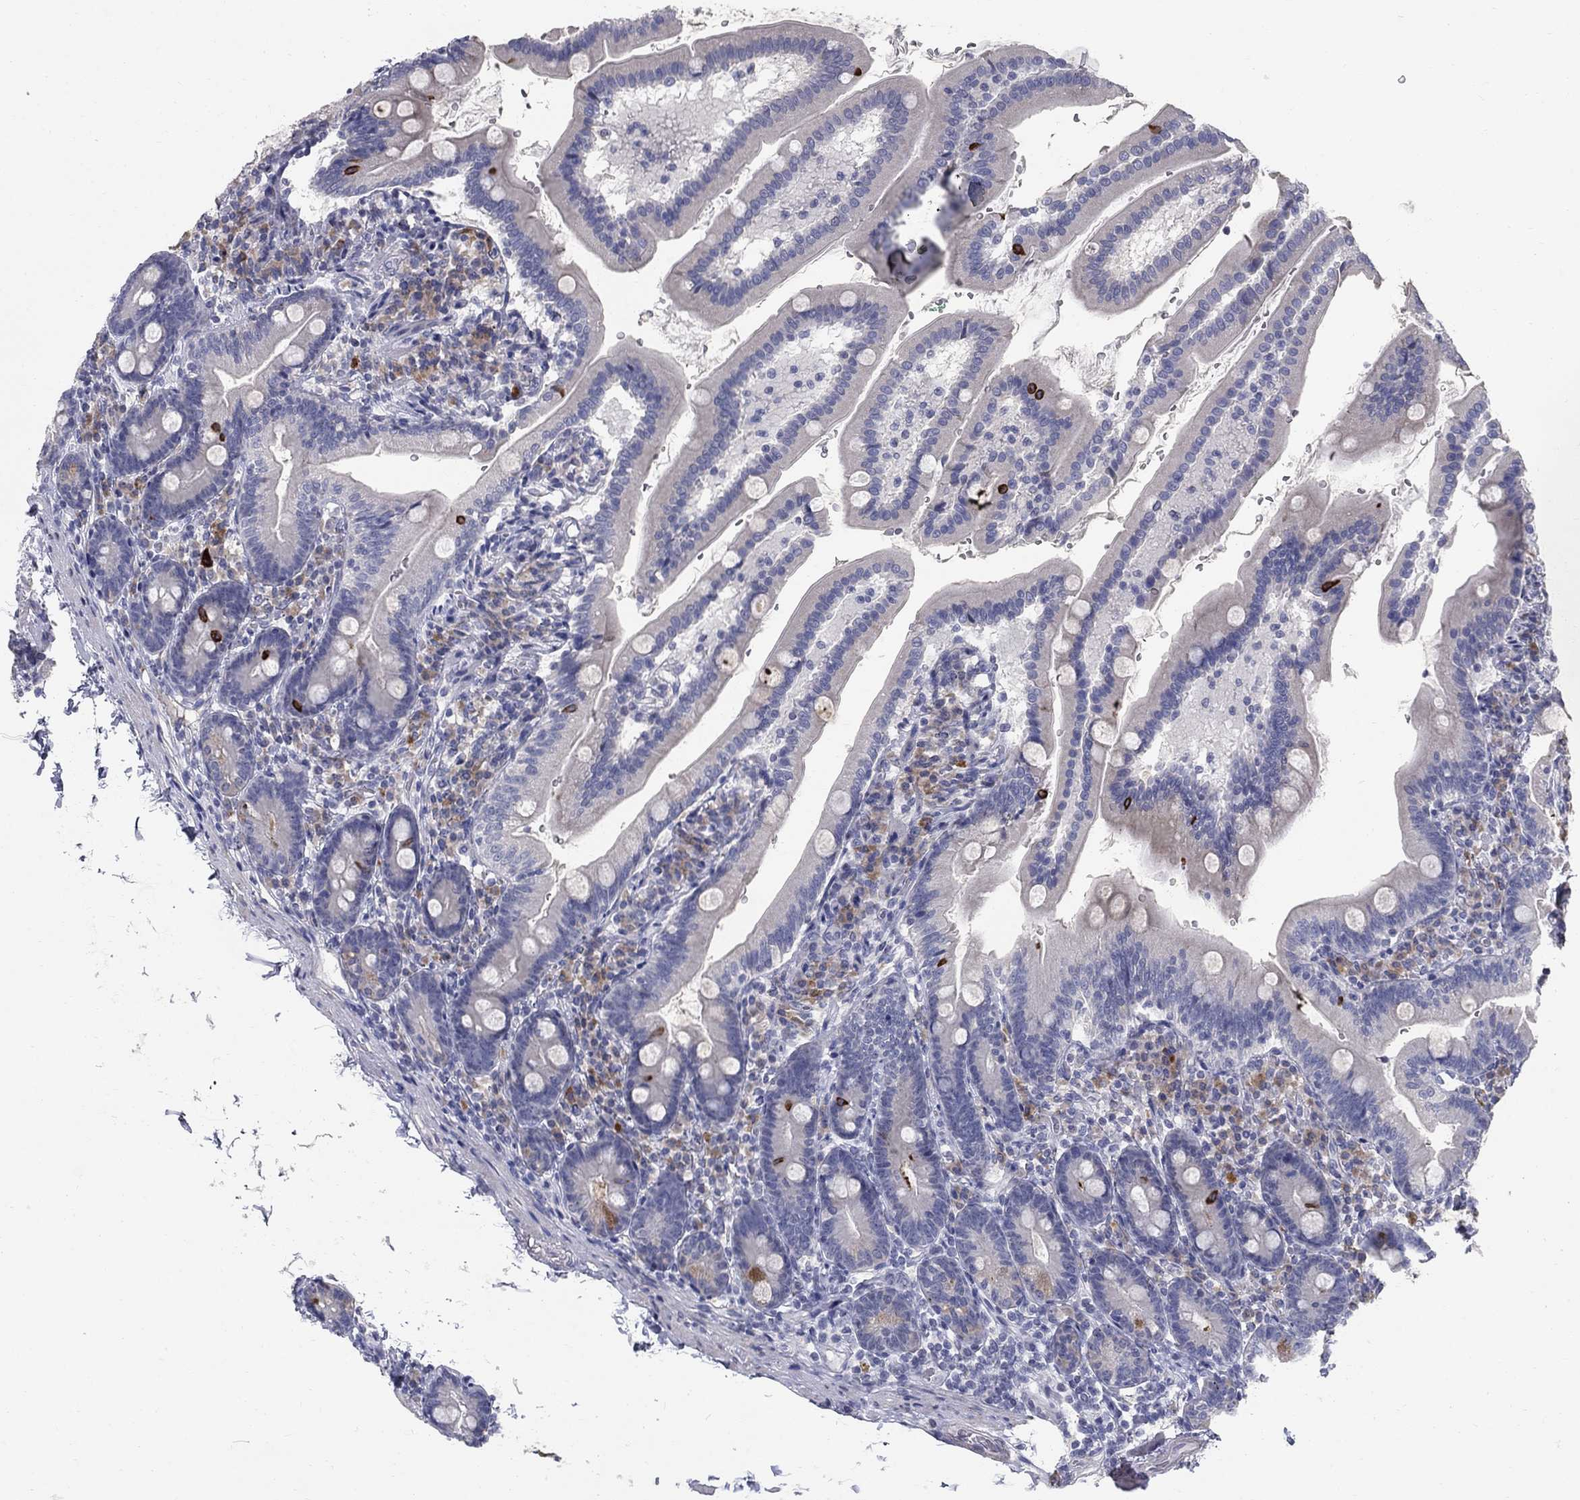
{"staining": {"intensity": "negative", "quantity": "none", "location": "none"}, "tissue": "duodenum", "cell_type": "Glandular cells", "image_type": "normal", "snomed": [{"axis": "morphology", "description": "Normal tissue, NOS"}, {"axis": "topography", "description": "Duodenum"}], "caption": "Immunohistochemistry (IHC) histopathology image of unremarkable duodenum stained for a protein (brown), which demonstrates no staining in glandular cells. (DAB immunohistochemistry (IHC), high magnification).", "gene": "NTRK2", "patient": {"sex": "female", "age": 67}}